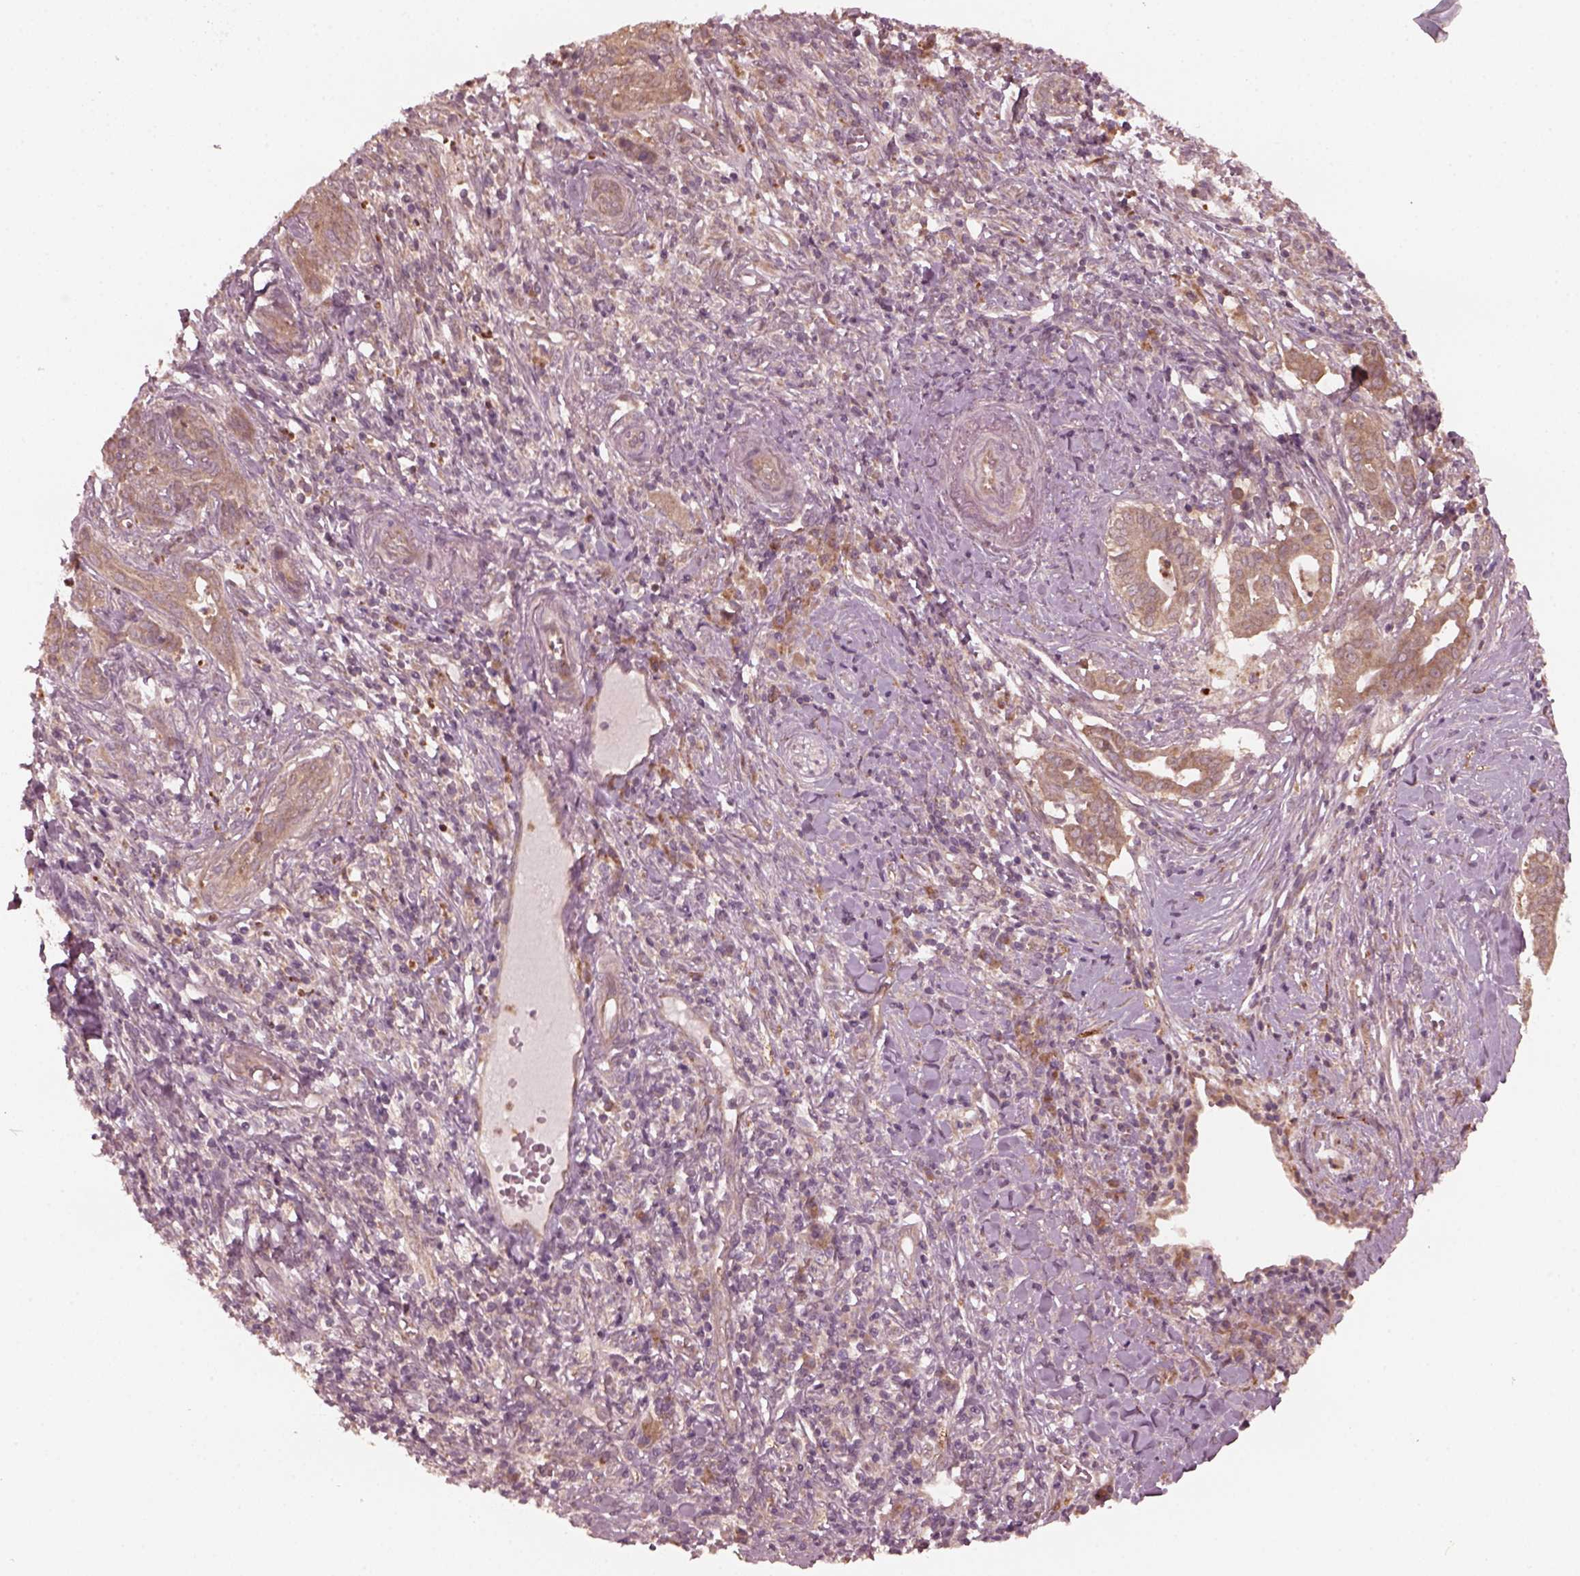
{"staining": {"intensity": "moderate", "quantity": ">75%", "location": "cytoplasmic/membranous"}, "tissue": "pancreatic cancer", "cell_type": "Tumor cells", "image_type": "cancer", "snomed": [{"axis": "morphology", "description": "Adenocarcinoma, NOS"}, {"axis": "topography", "description": "Pancreas"}], "caption": "A brown stain highlights moderate cytoplasmic/membranous expression of a protein in pancreatic adenocarcinoma tumor cells.", "gene": "FAF2", "patient": {"sex": "male", "age": 61}}